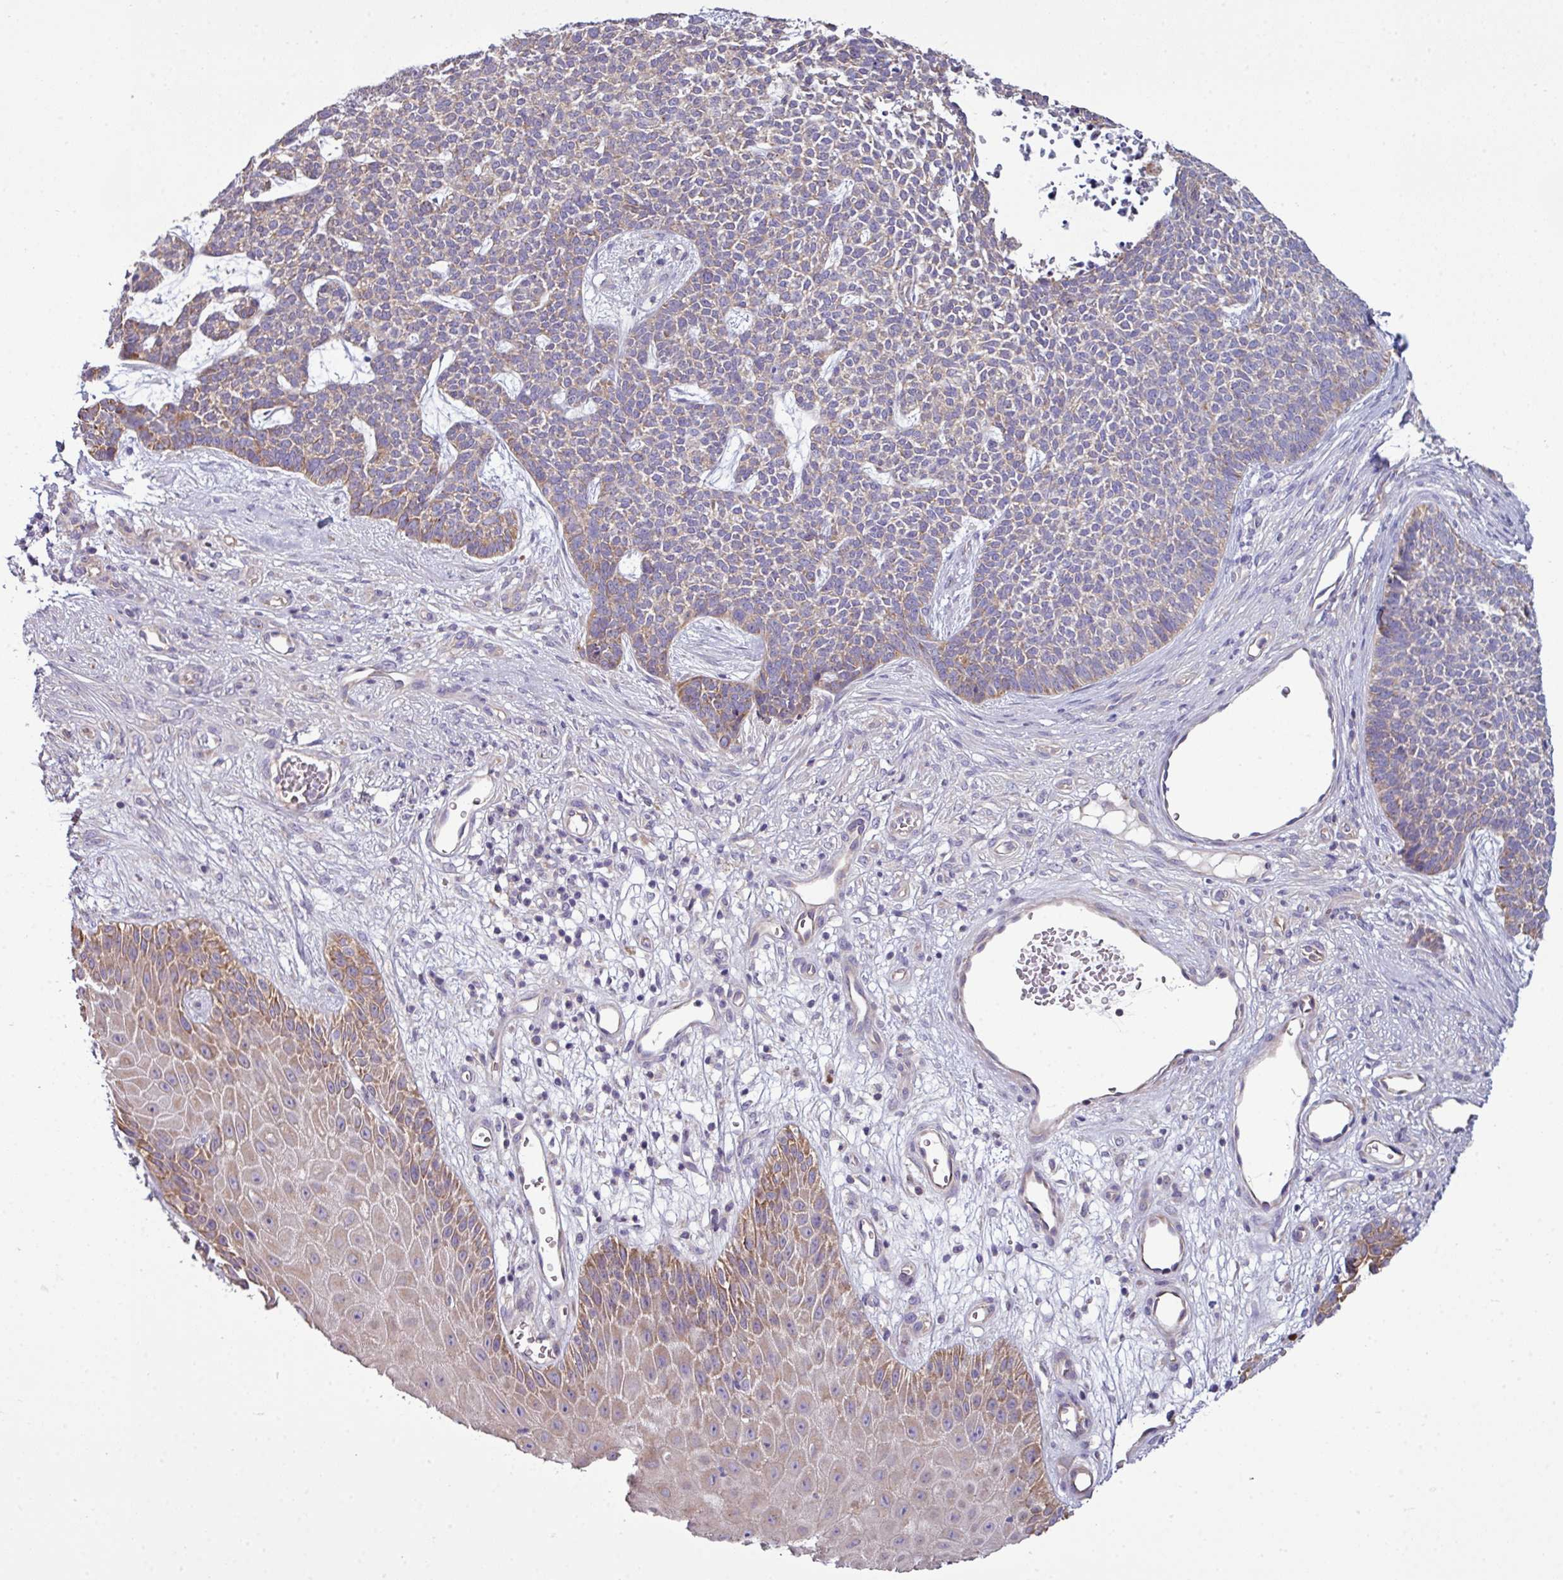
{"staining": {"intensity": "weak", "quantity": "25%-75%", "location": "cytoplasmic/membranous"}, "tissue": "skin cancer", "cell_type": "Tumor cells", "image_type": "cancer", "snomed": [{"axis": "morphology", "description": "Basal cell carcinoma"}, {"axis": "topography", "description": "Skin"}], "caption": "Immunohistochemistry (DAB) staining of skin cancer (basal cell carcinoma) shows weak cytoplasmic/membranous protein positivity in approximately 25%-75% of tumor cells.", "gene": "AGAP5", "patient": {"sex": "female", "age": 84}}